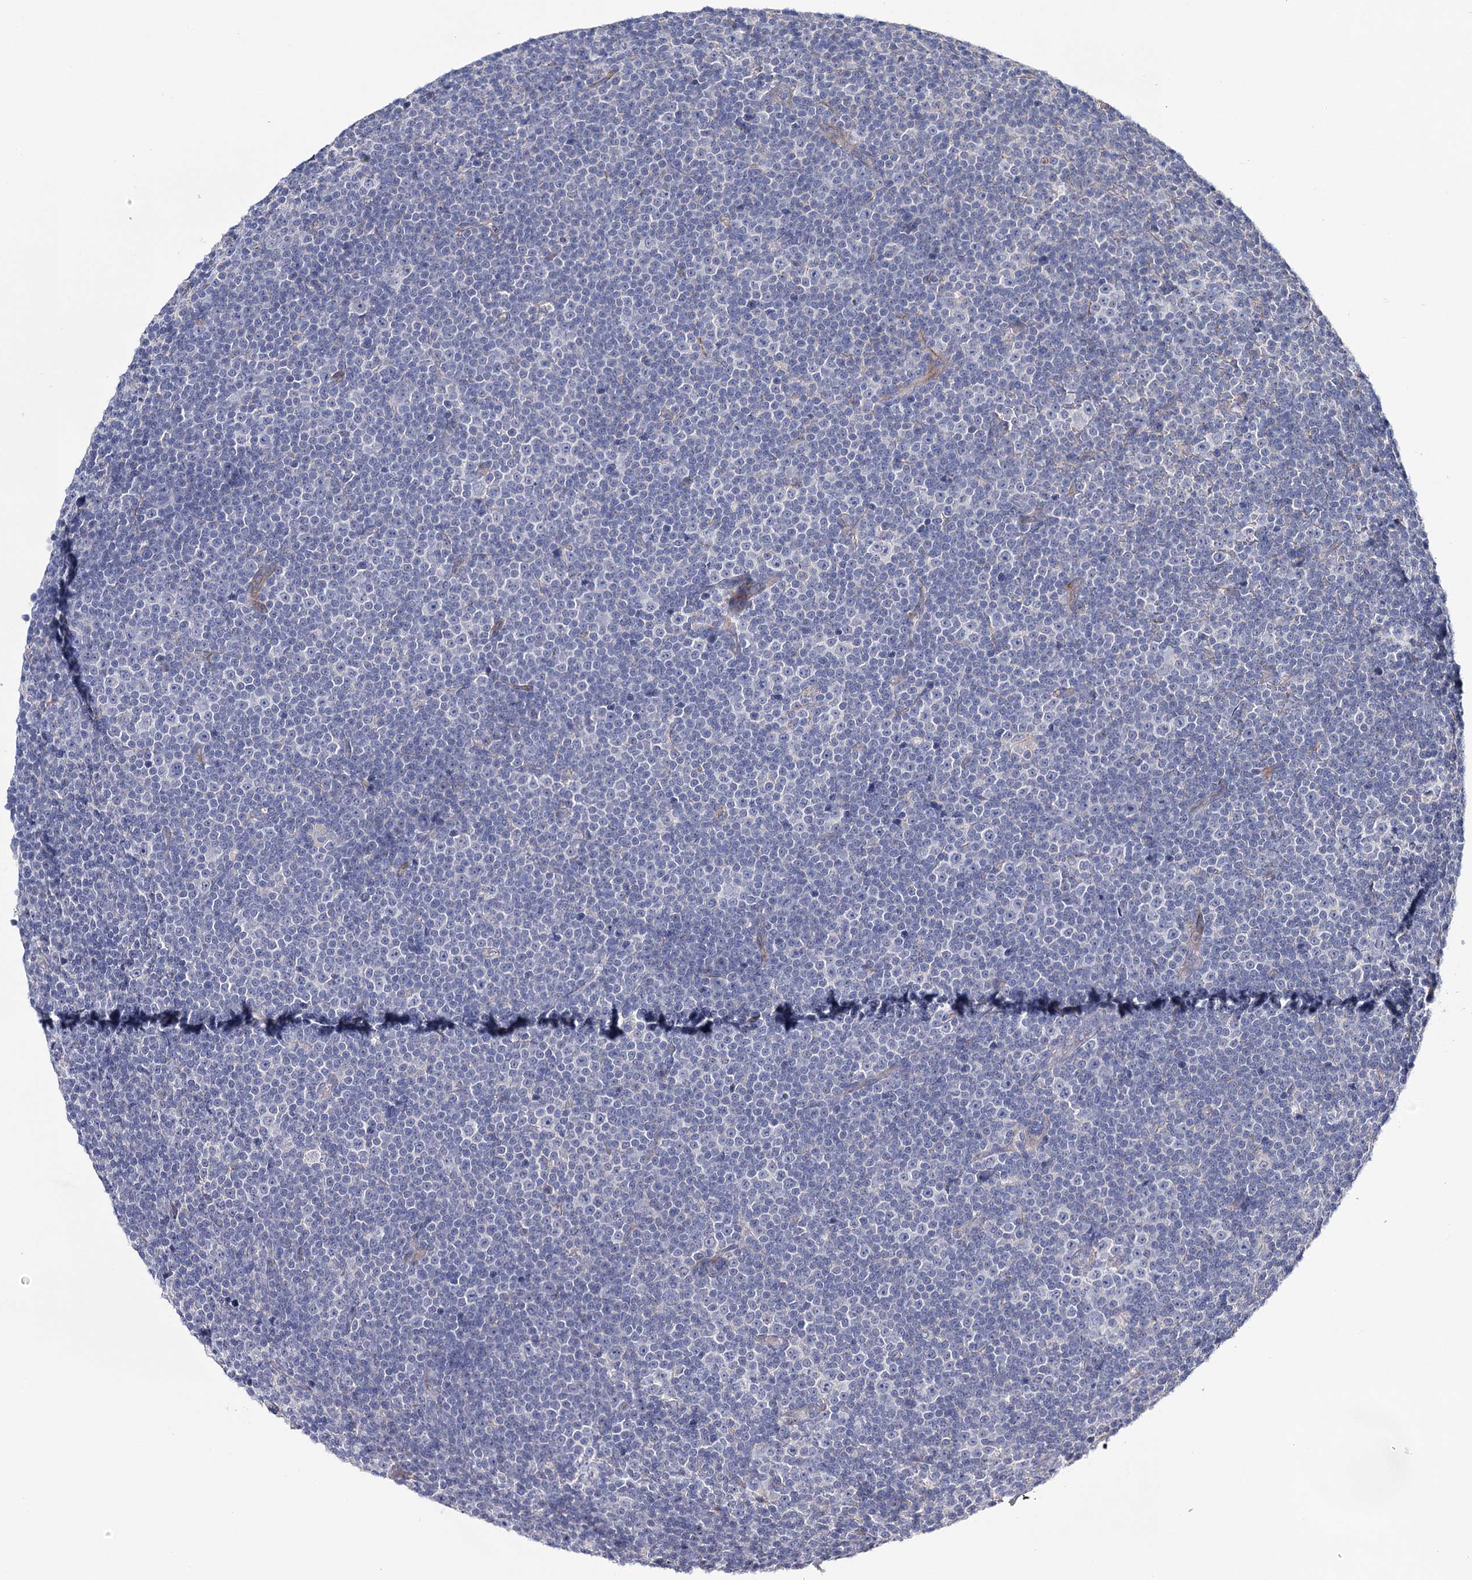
{"staining": {"intensity": "negative", "quantity": "none", "location": "none"}, "tissue": "lymphoma", "cell_type": "Tumor cells", "image_type": "cancer", "snomed": [{"axis": "morphology", "description": "Malignant lymphoma, non-Hodgkin's type, Low grade"}, {"axis": "topography", "description": "Lymph node"}], "caption": "This is an immunohistochemistry photomicrograph of low-grade malignant lymphoma, non-Hodgkin's type. There is no staining in tumor cells.", "gene": "EPYC", "patient": {"sex": "female", "age": 67}}